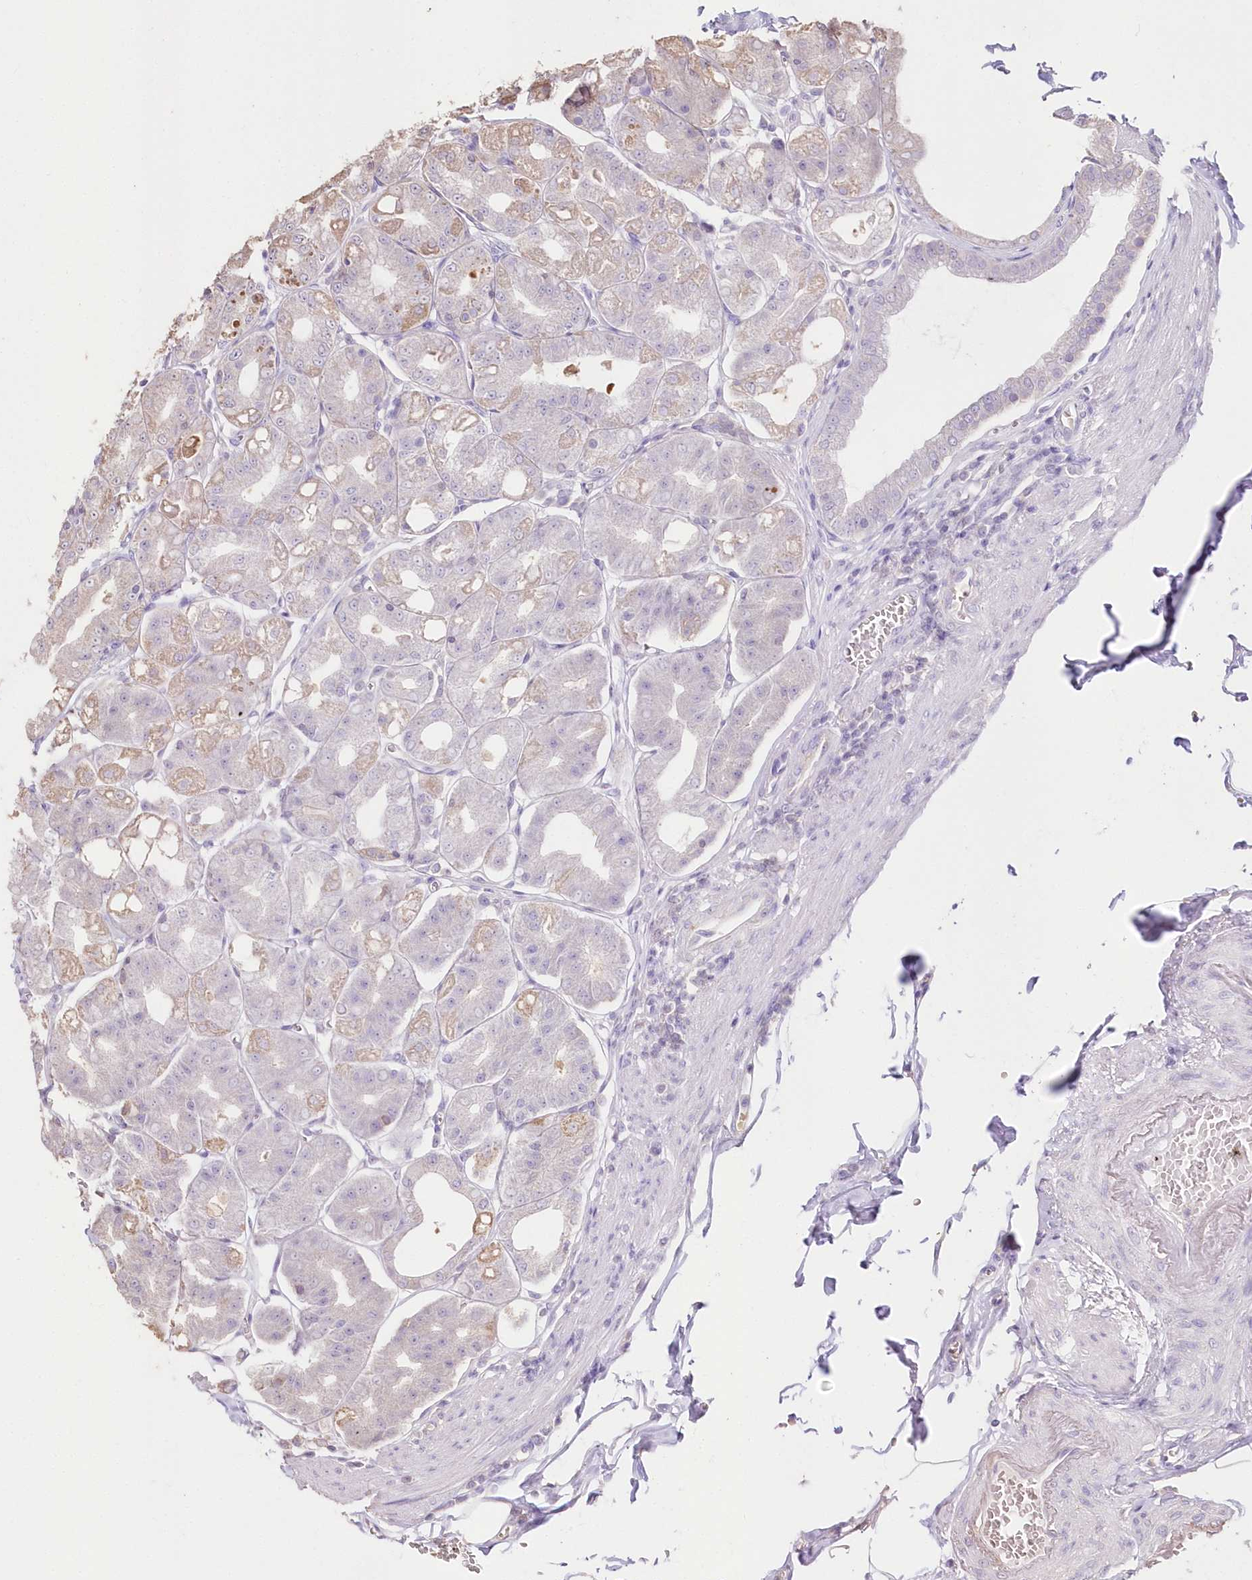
{"staining": {"intensity": "weak", "quantity": "<25%", "location": "cytoplasmic/membranous"}, "tissue": "stomach", "cell_type": "Glandular cells", "image_type": "normal", "snomed": [{"axis": "morphology", "description": "Normal tissue, NOS"}, {"axis": "topography", "description": "Stomach, lower"}], "caption": "DAB immunohistochemical staining of normal stomach exhibits no significant positivity in glandular cells.", "gene": "STK17B", "patient": {"sex": "male", "age": 71}}